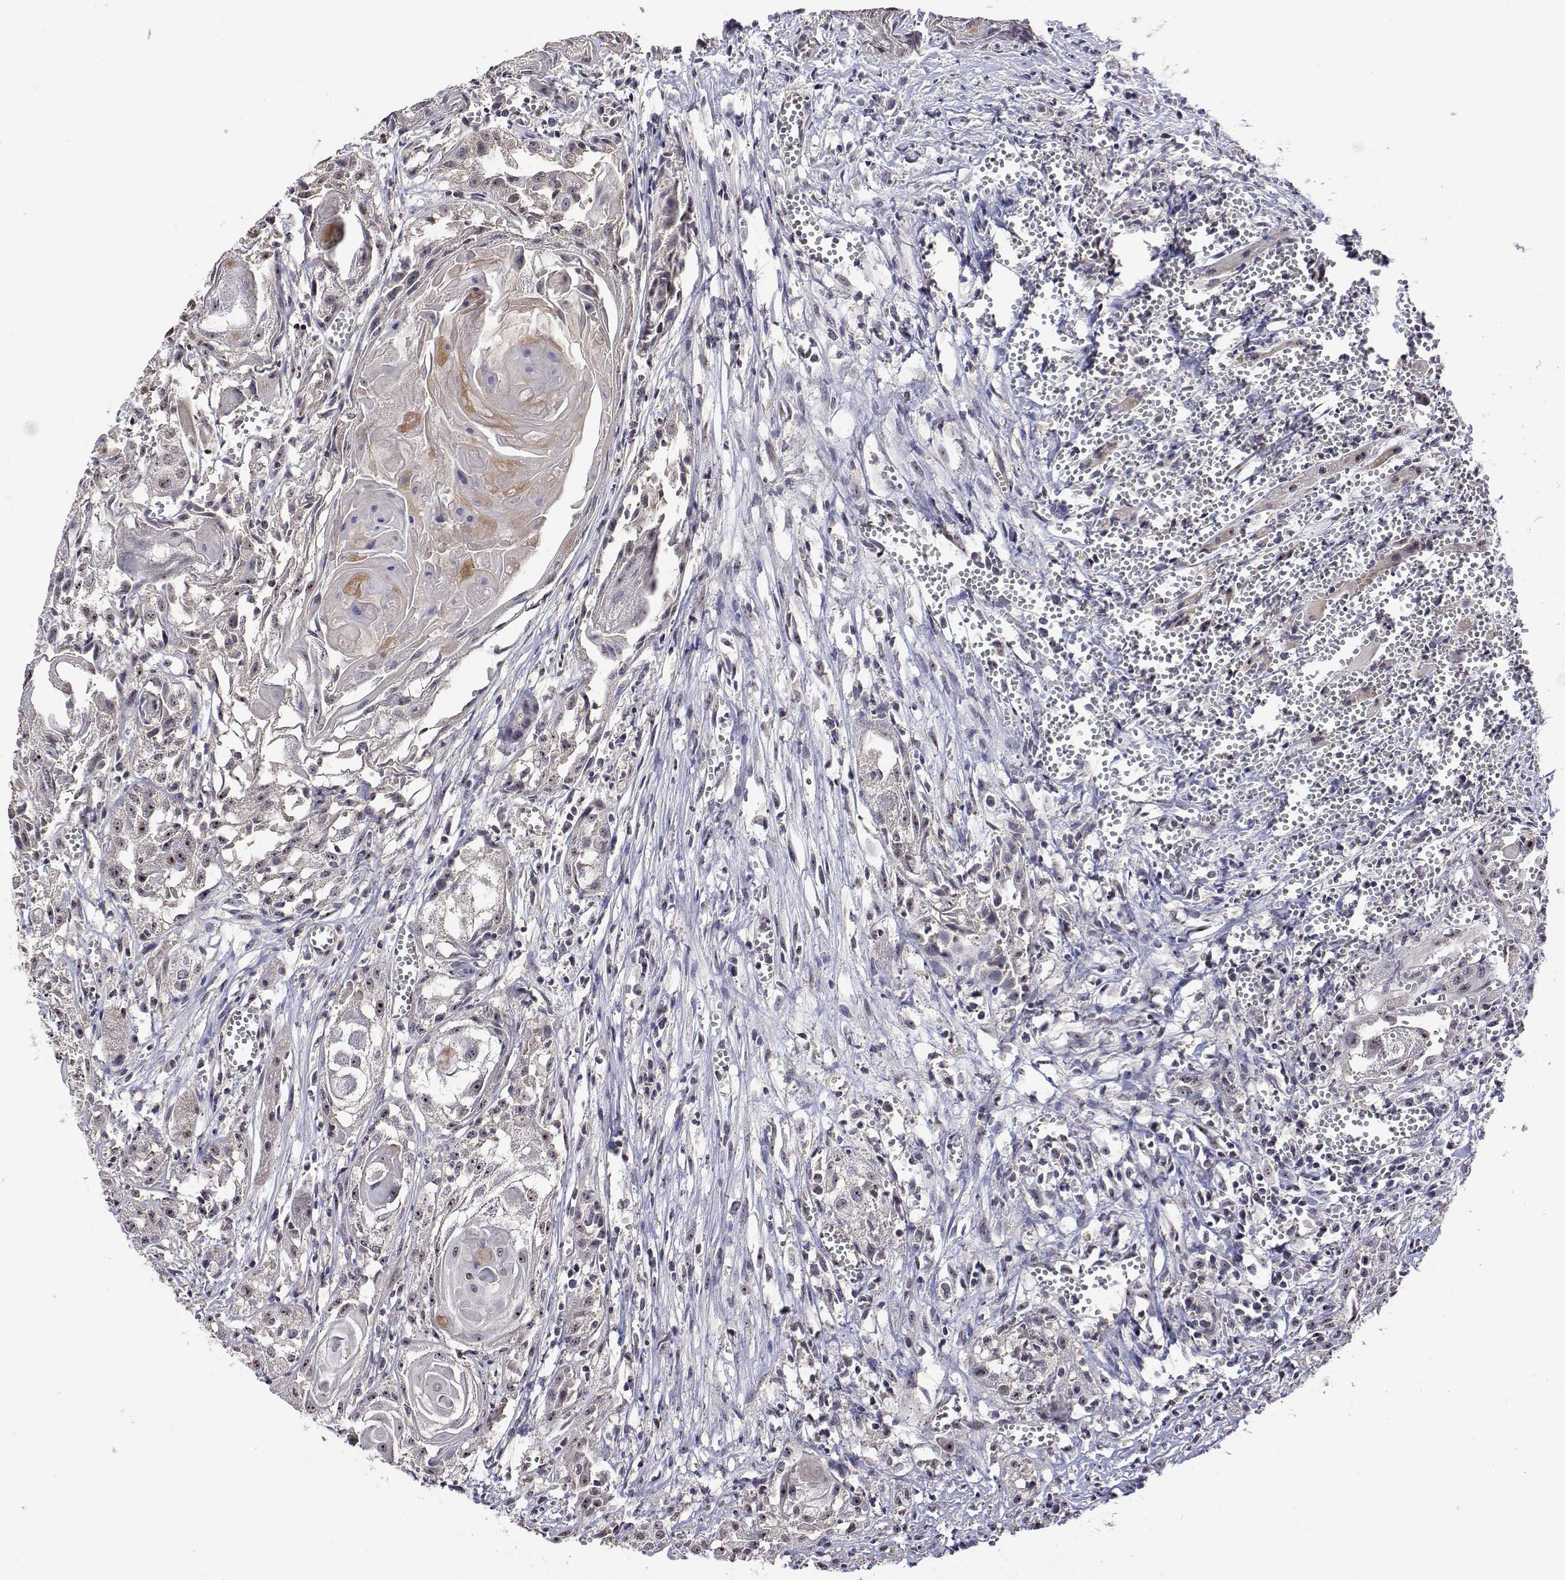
{"staining": {"intensity": "negative", "quantity": "none", "location": "none"}, "tissue": "head and neck cancer", "cell_type": "Tumor cells", "image_type": "cancer", "snomed": [{"axis": "morphology", "description": "Squamous cell carcinoma, NOS"}, {"axis": "topography", "description": "Head-Neck"}], "caption": "Tumor cells are negative for protein expression in human squamous cell carcinoma (head and neck).", "gene": "NHP2", "patient": {"sex": "female", "age": 80}}